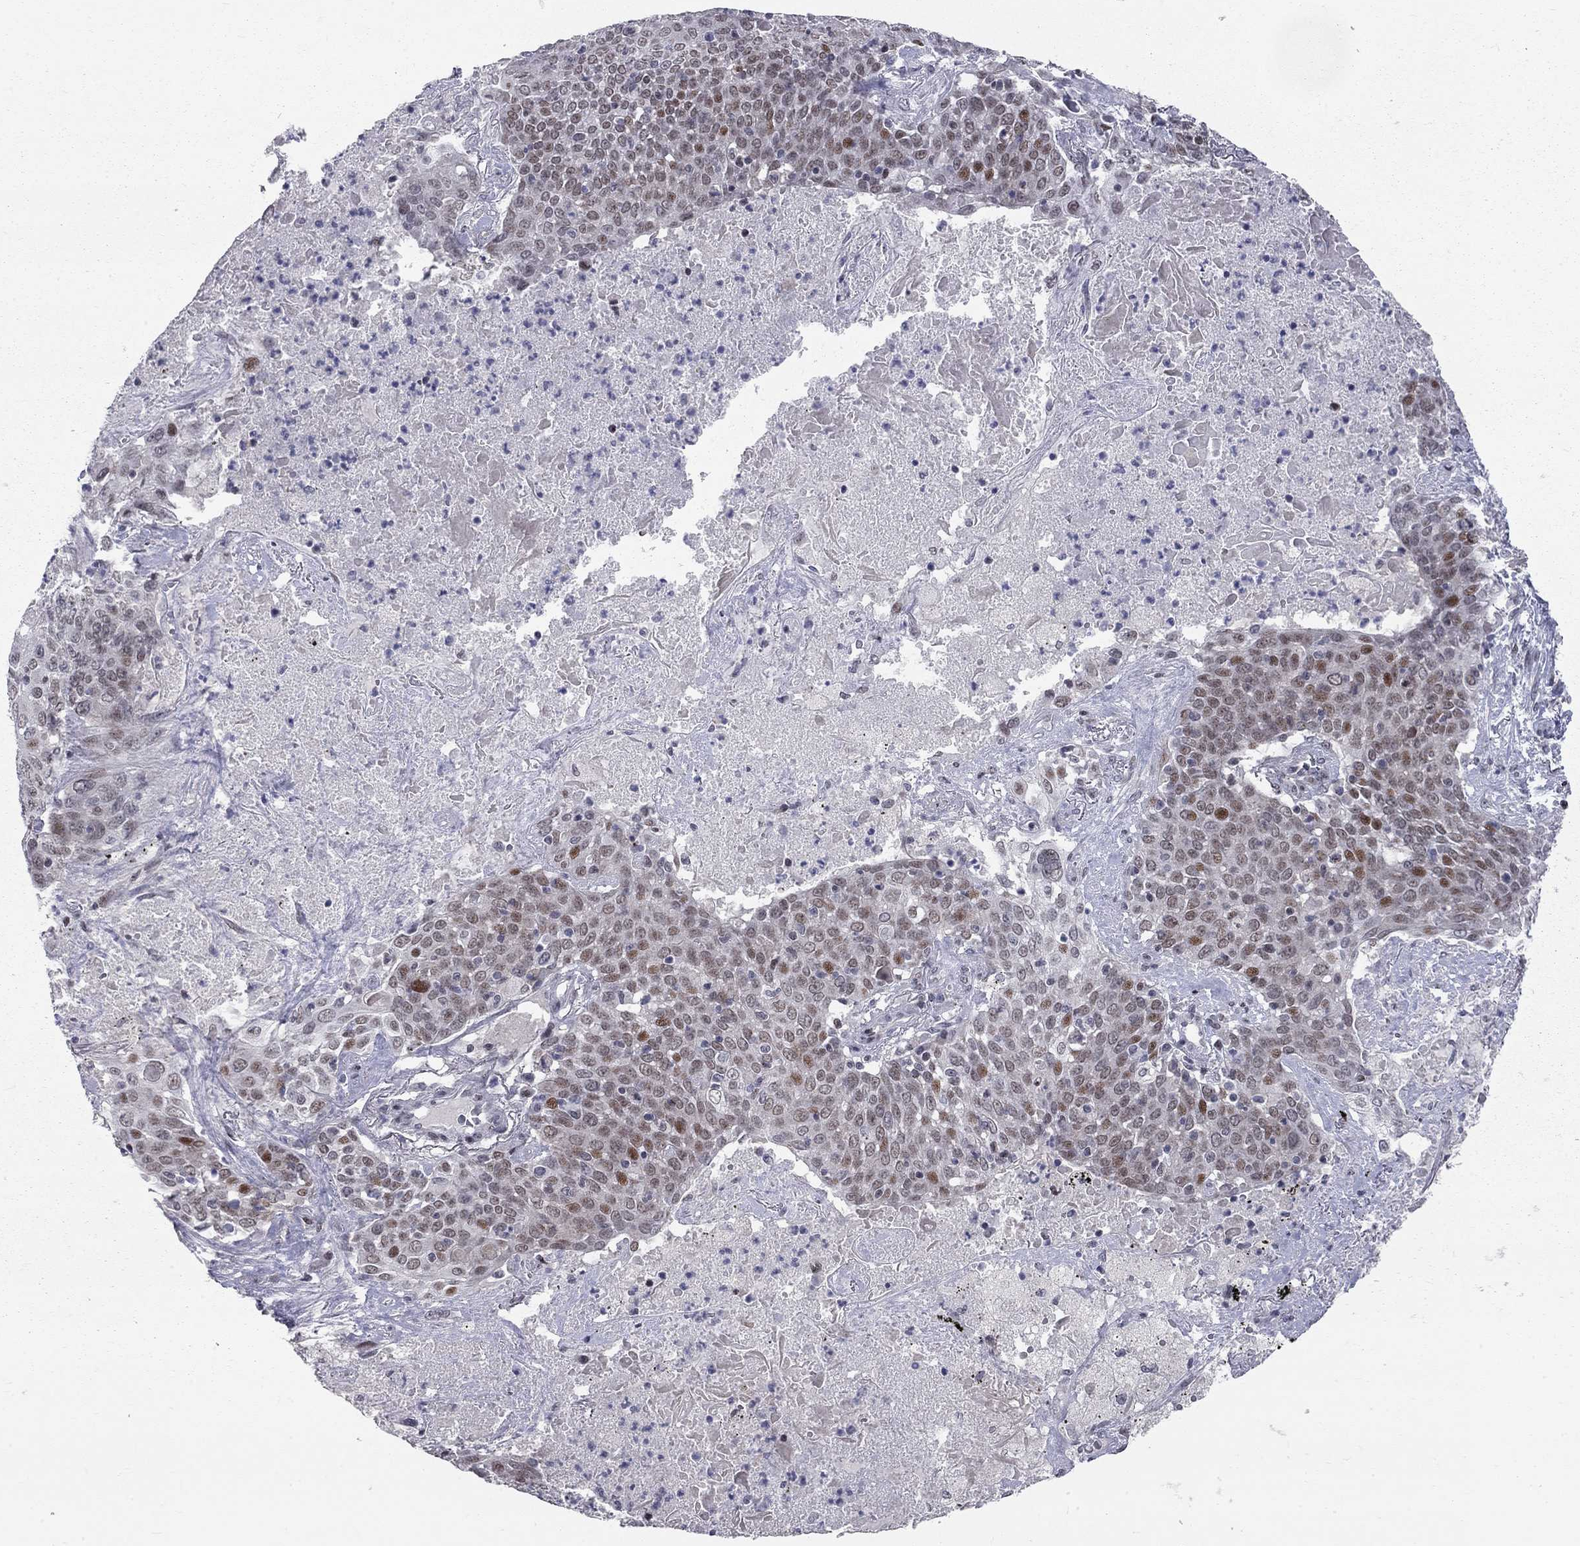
{"staining": {"intensity": "strong", "quantity": "<25%", "location": "nuclear"}, "tissue": "lung cancer", "cell_type": "Tumor cells", "image_type": "cancer", "snomed": [{"axis": "morphology", "description": "Squamous cell carcinoma, NOS"}, {"axis": "topography", "description": "Lung"}], "caption": "Strong nuclear protein staining is identified in about <25% of tumor cells in lung squamous cell carcinoma. (brown staining indicates protein expression, while blue staining denotes nuclei).", "gene": "HDAC3", "patient": {"sex": "male", "age": 82}}